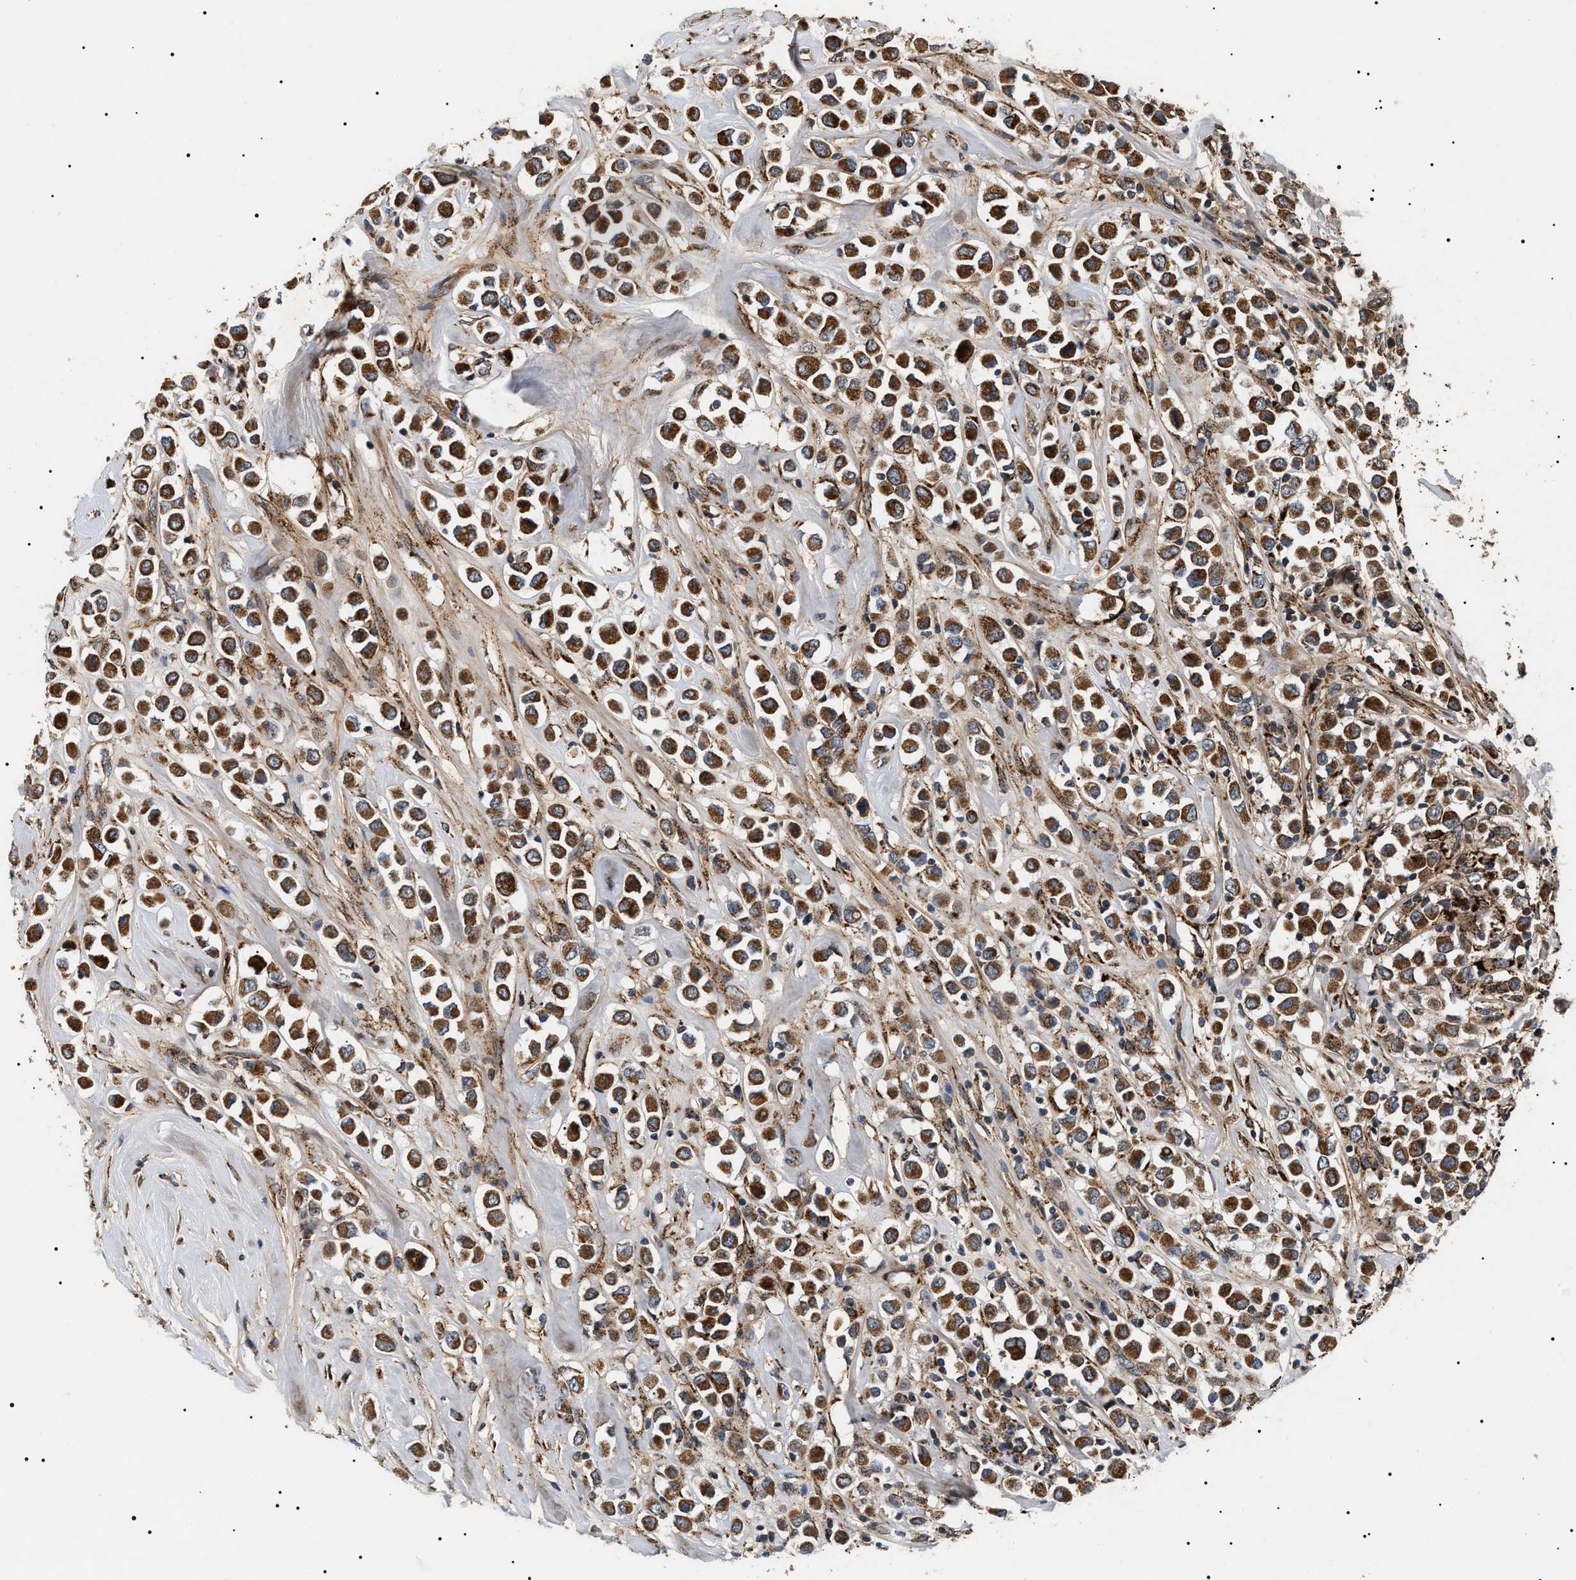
{"staining": {"intensity": "strong", "quantity": ">75%", "location": "cytoplasmic/membranous"}, "tissue": "breast cancer", "cell_type": "Tumor cells", "image_type": "cancer", "snomed": [{"axis": "morphology", "description": "Duct carcinoma"}, {"axis": "topography", "description": "Breast"}], "caption": "IHC of breast cancer (infiltrating ductal carcinoma) demonstrates high levels of strong cytoplasmic/membranous expression in about >75% of tumor cells. (brown staining indicates protein expression, while blue staining denotes nuclei).", "gene": "ZBTB26", "patient": {"sex": "female", "age": 61}}